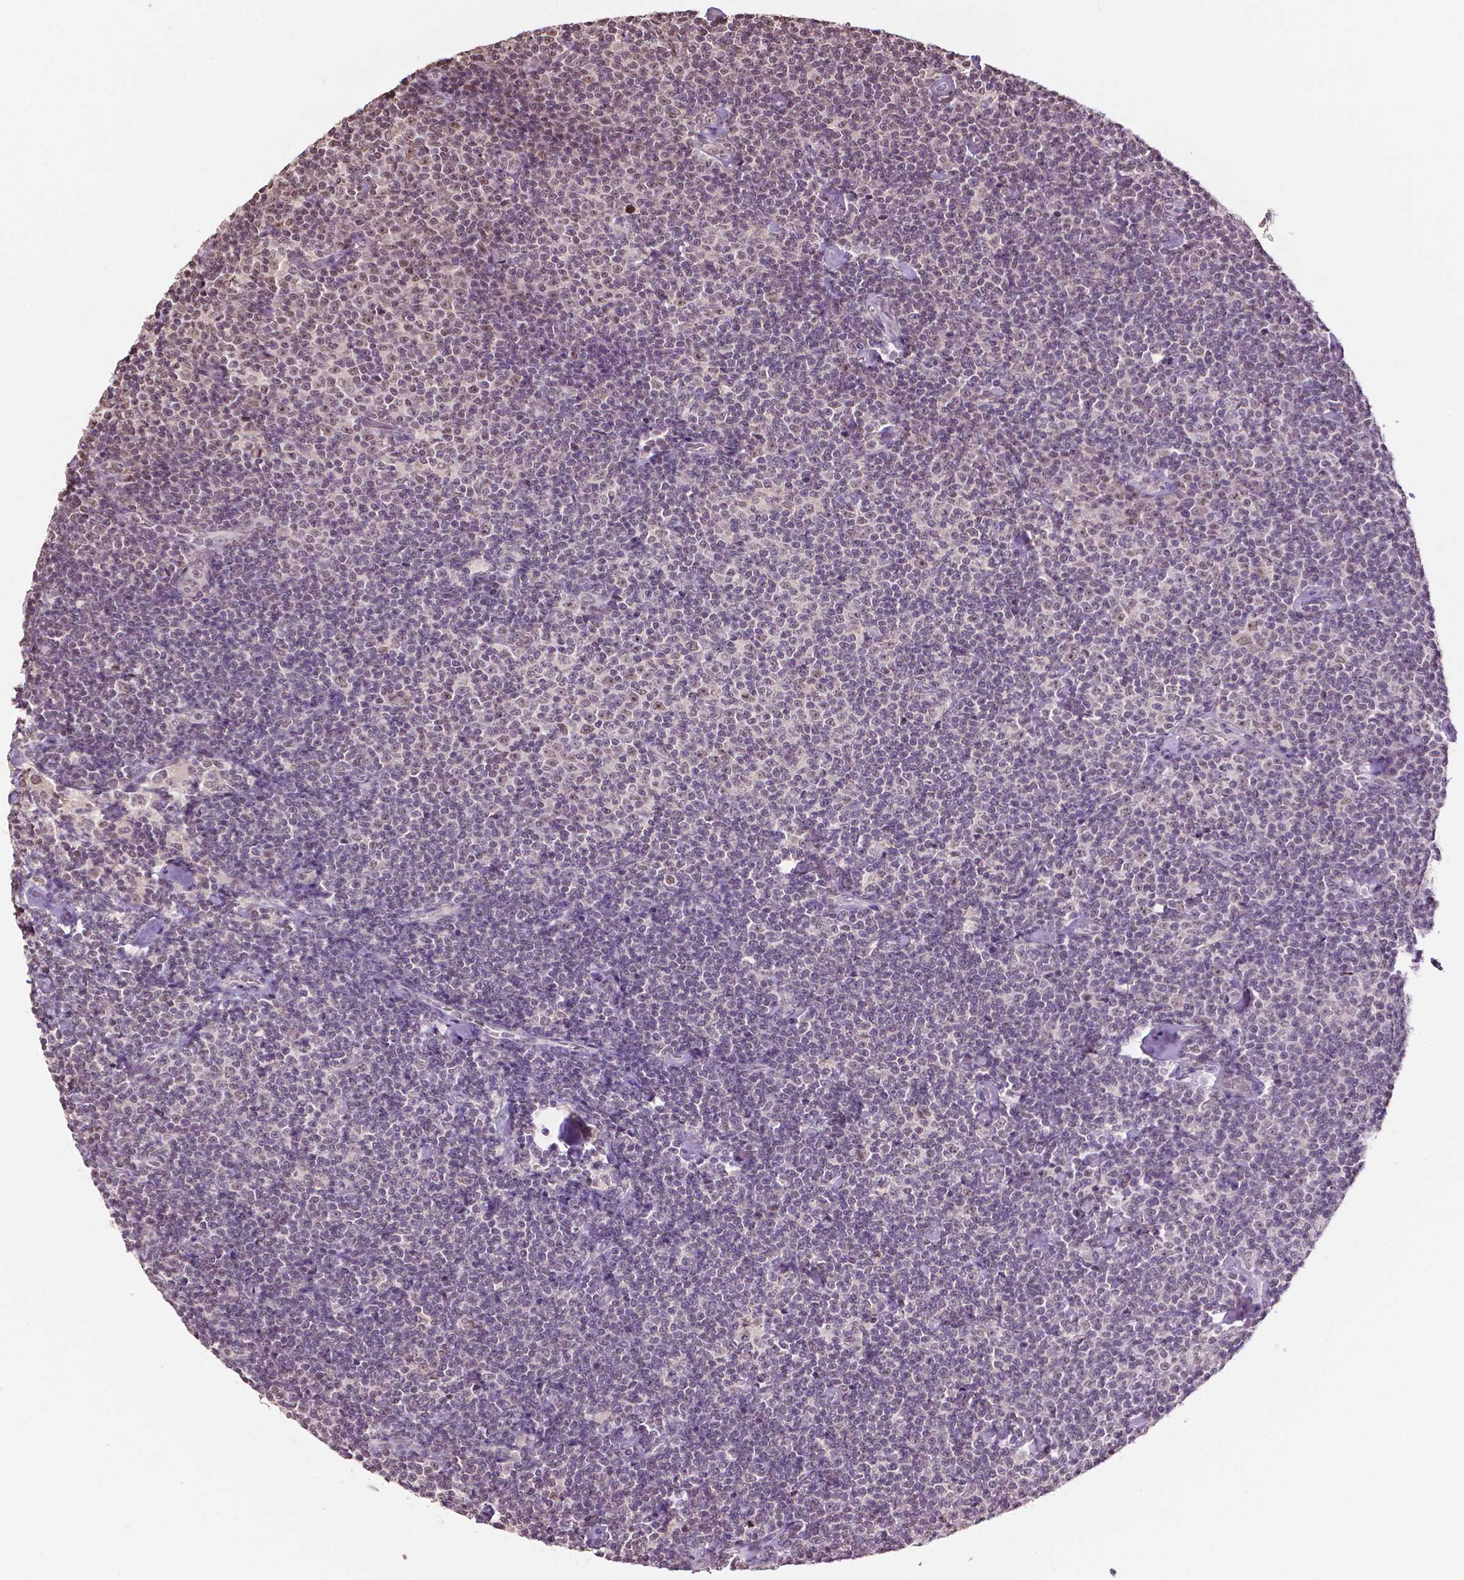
{"staining": {"intensity": "weak", "quantity": "<25%", "location": "nuclear"}, "tissue": "lymphoma", "cell_type": "Tumor cells", "image_type": "cancer", "snomed": [{"axis": "morphology", "description": "Malignant lymphoma, non-Hodgkin's type, Low grade"}, {"axis": "topography", "description": "Lymph node"}], "caption": "The histopathology image shows no staining of tumor cells in lymphoma.", "gene": "DEK", "patient": {"sex": "male", "age": 81}}